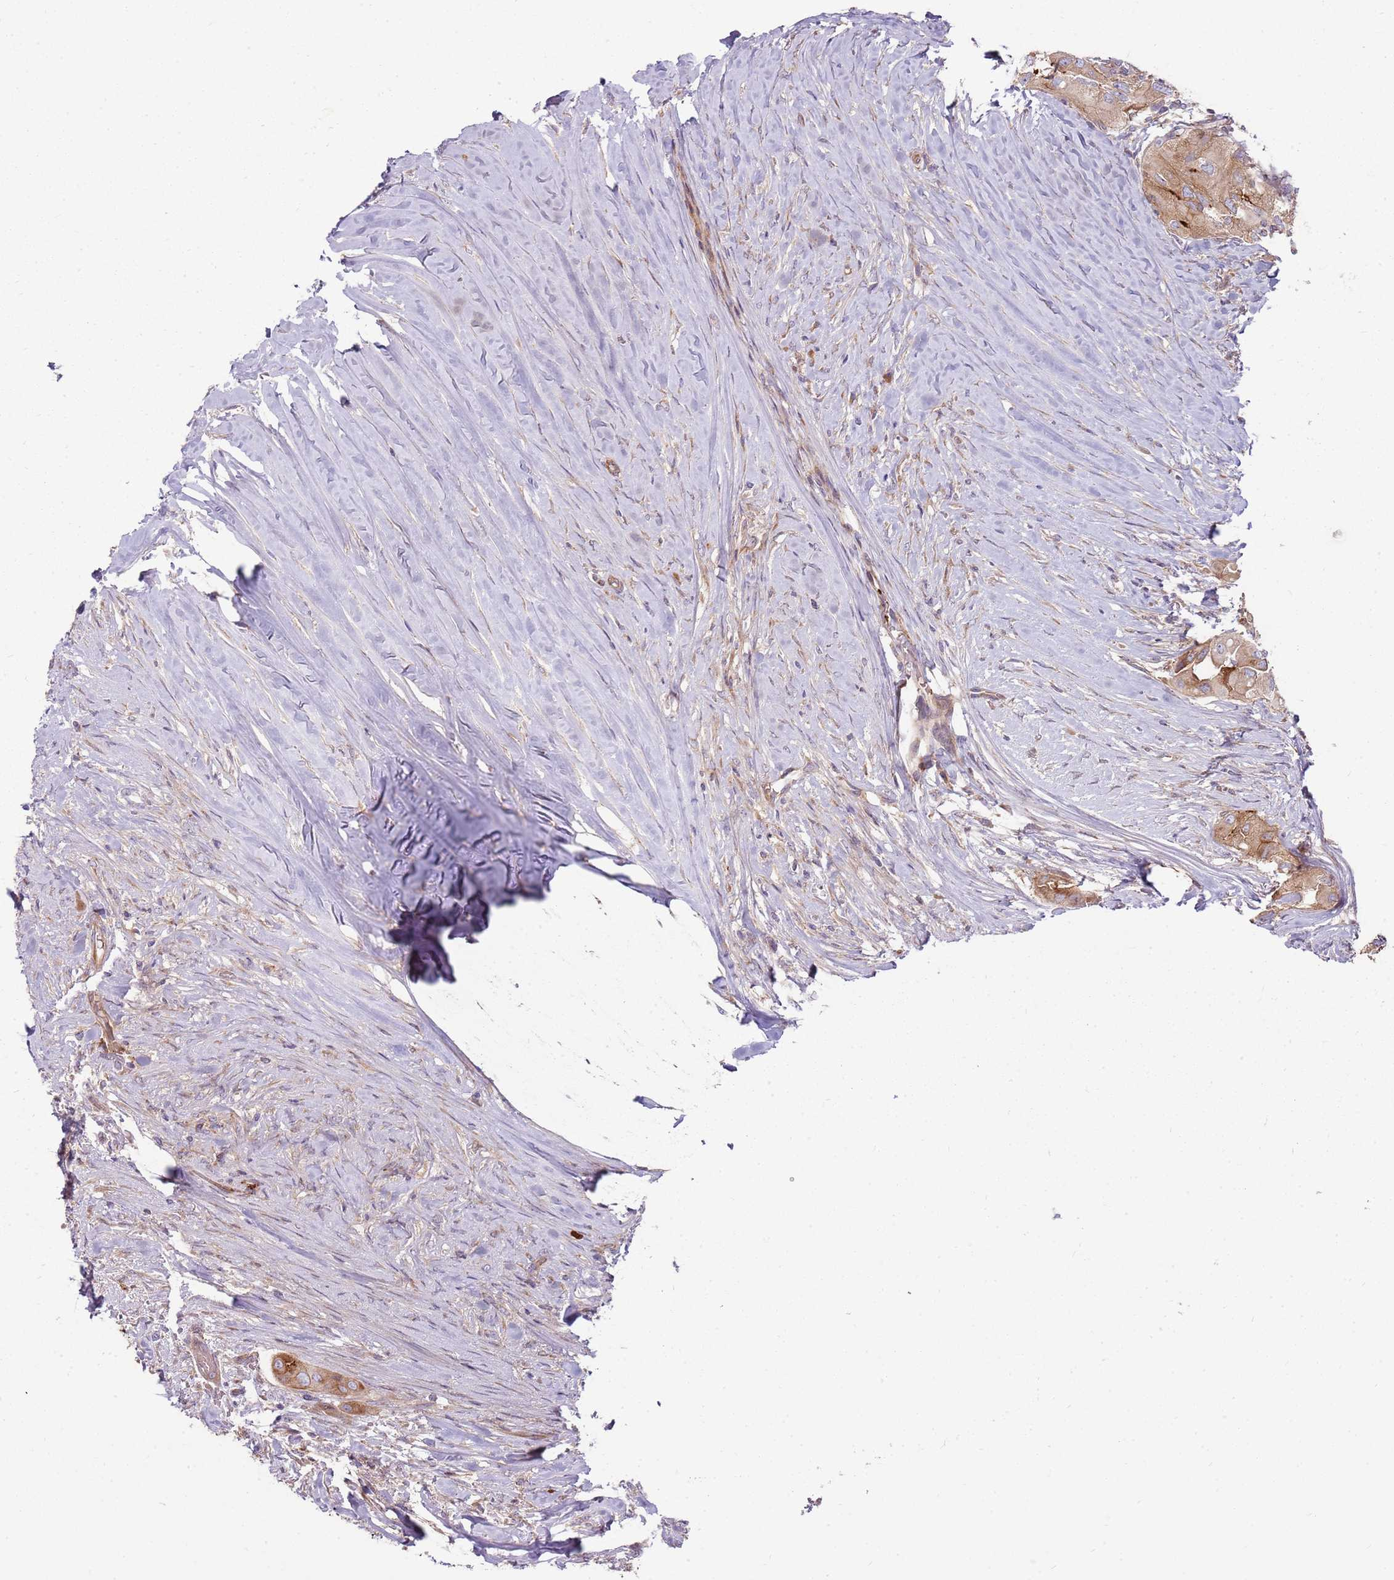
{"staining": {"intensity": "moderate", "quantity": ">75%", "location": "cytoplasmic/membranous"}, "tissue": "thyroid cancer", "cell_type": "Tumor cells", "image_type": "cancer", "snomed": [{"axis": "morphology", "description": "Papillary adenocarcinoma, NOS"}, {"axis": "topography", "description": "Thyroid gland"}], "caption": "A high-resolution photomicrograph shows immunohistochemistry staining of thyroid cancer, which exhibits moderate cytoplasmic/membranous expression in about >75% of tumor cells. The staining was performed using DAB (3,3'-diaminobenzidine) to visualize the protein expression in brown, while the nuclei were stained in blue with hematoxylin (Magnification: 20x).", "gene": "EMC1", "patient": {"sex": "female", "age": 59}}